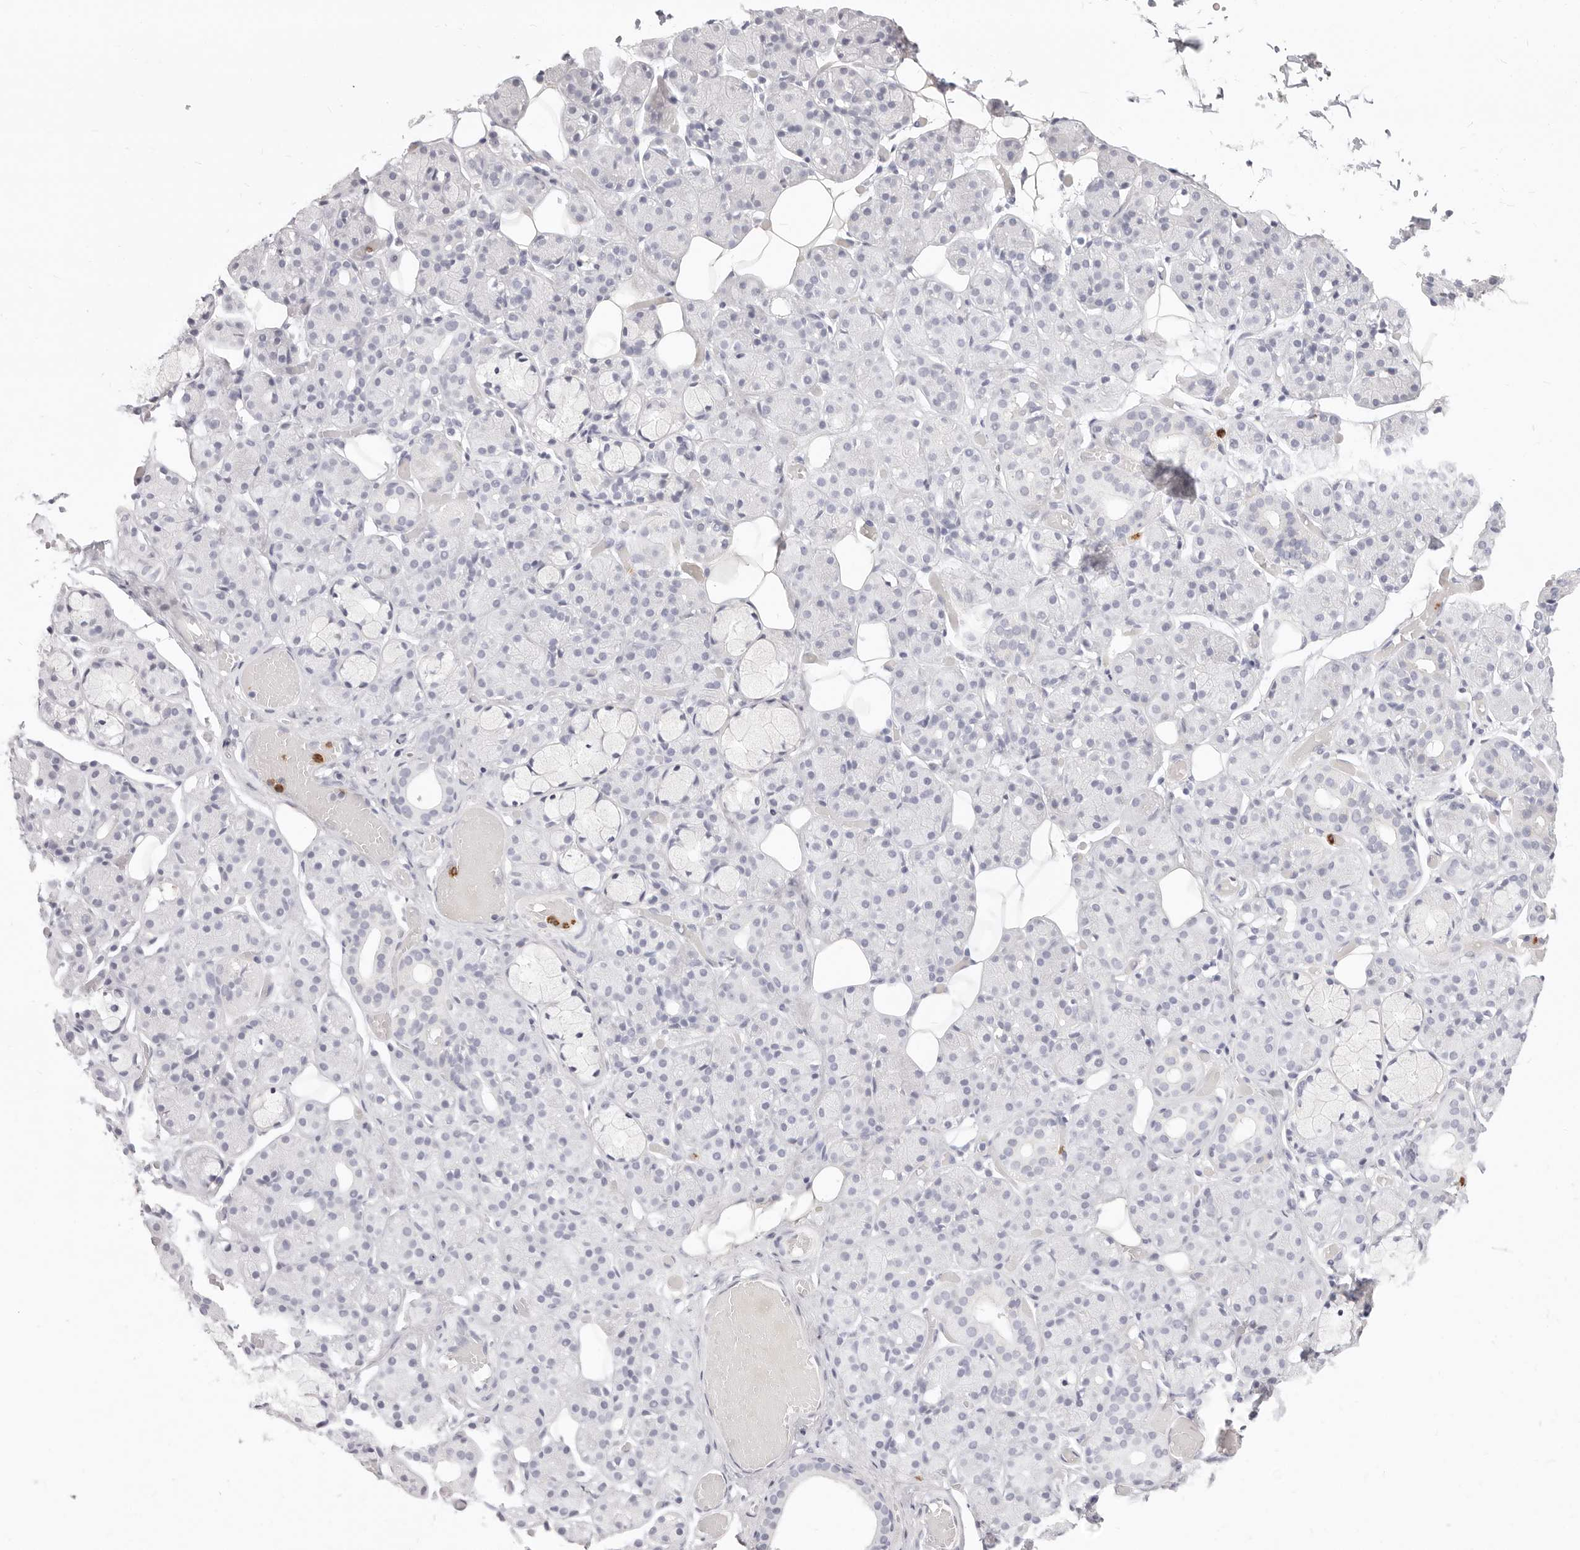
{"staining": {"intensity": "negative", "quantity": "none", "location": "none"}, "tissue": "salivary gland", "cell_type": "Glandular cells", "image_type": "normal", "snomed": [{"axis": "morphology", "description": "Normal tissue, NOS"}, {"axis": "topography", "description": "Salivary gland"}], "caption": "This is a image of immunohistochemistry (IHC) staining of unremarkable salivary gland, which shows no expression in glandular cells.", "gene": "CAMP", "patient": {"sex": "male", "age": 63}}